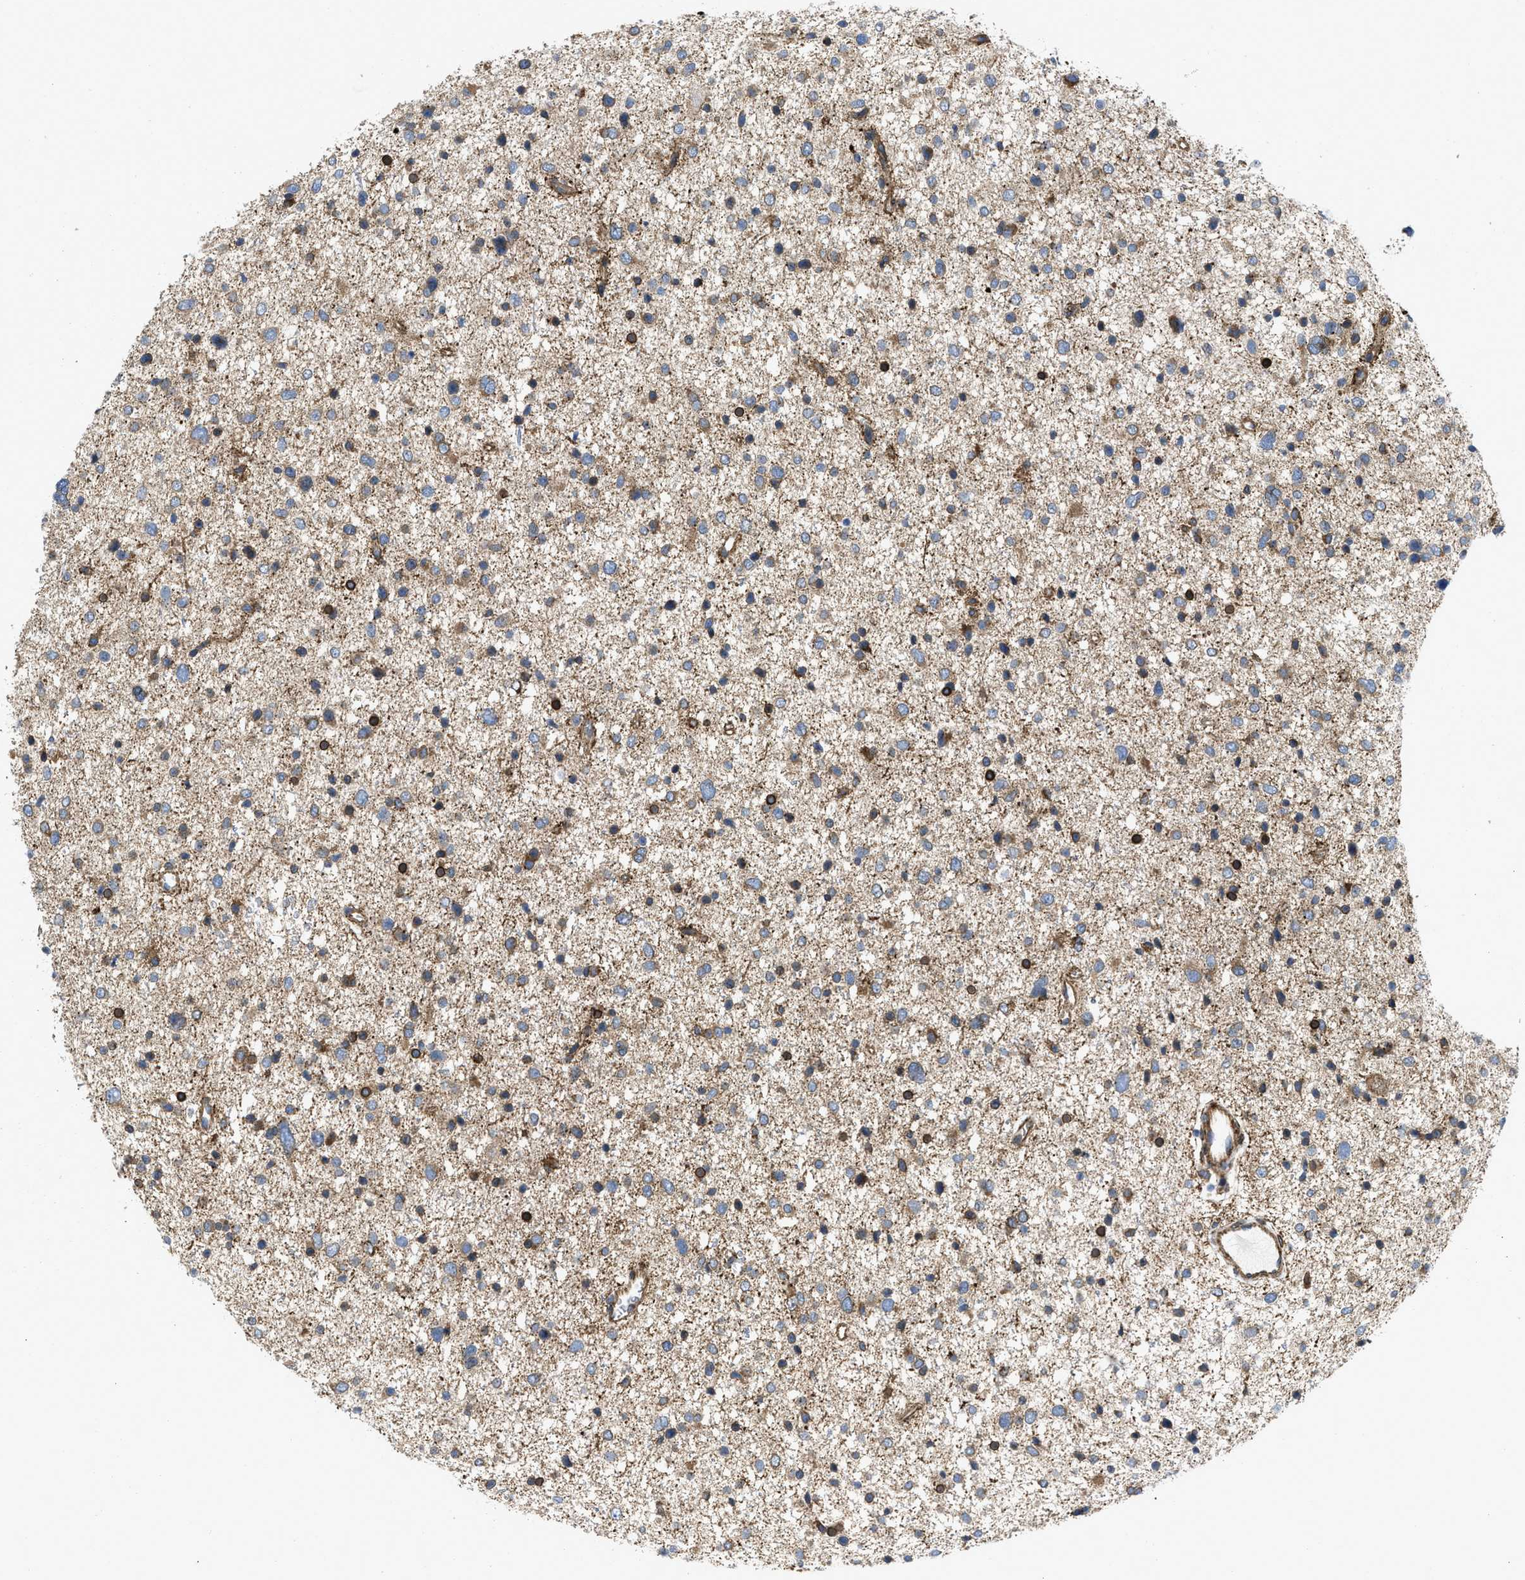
{"staining": {"intensity": "moderate", "quantity": "<25%", "location": "cytoplasmic/membranous"}, "tissue": "glioma", "cell_type": "Tumor cells", "image_type": "cancer", "snomed": [{"axis": "morphology", "description": "Glioma, malignant, Low grade"}, {"axis": "topography", "description": "Brain"}], "caption": "This image shows IHC staining of malignant glioma (low-grade), with low moderate cytoplasmic/membranous positivity in approximately <25% of tumor cells.", "gene": "ERLIN2", "patient": {"sex": "female", "age": 37}}